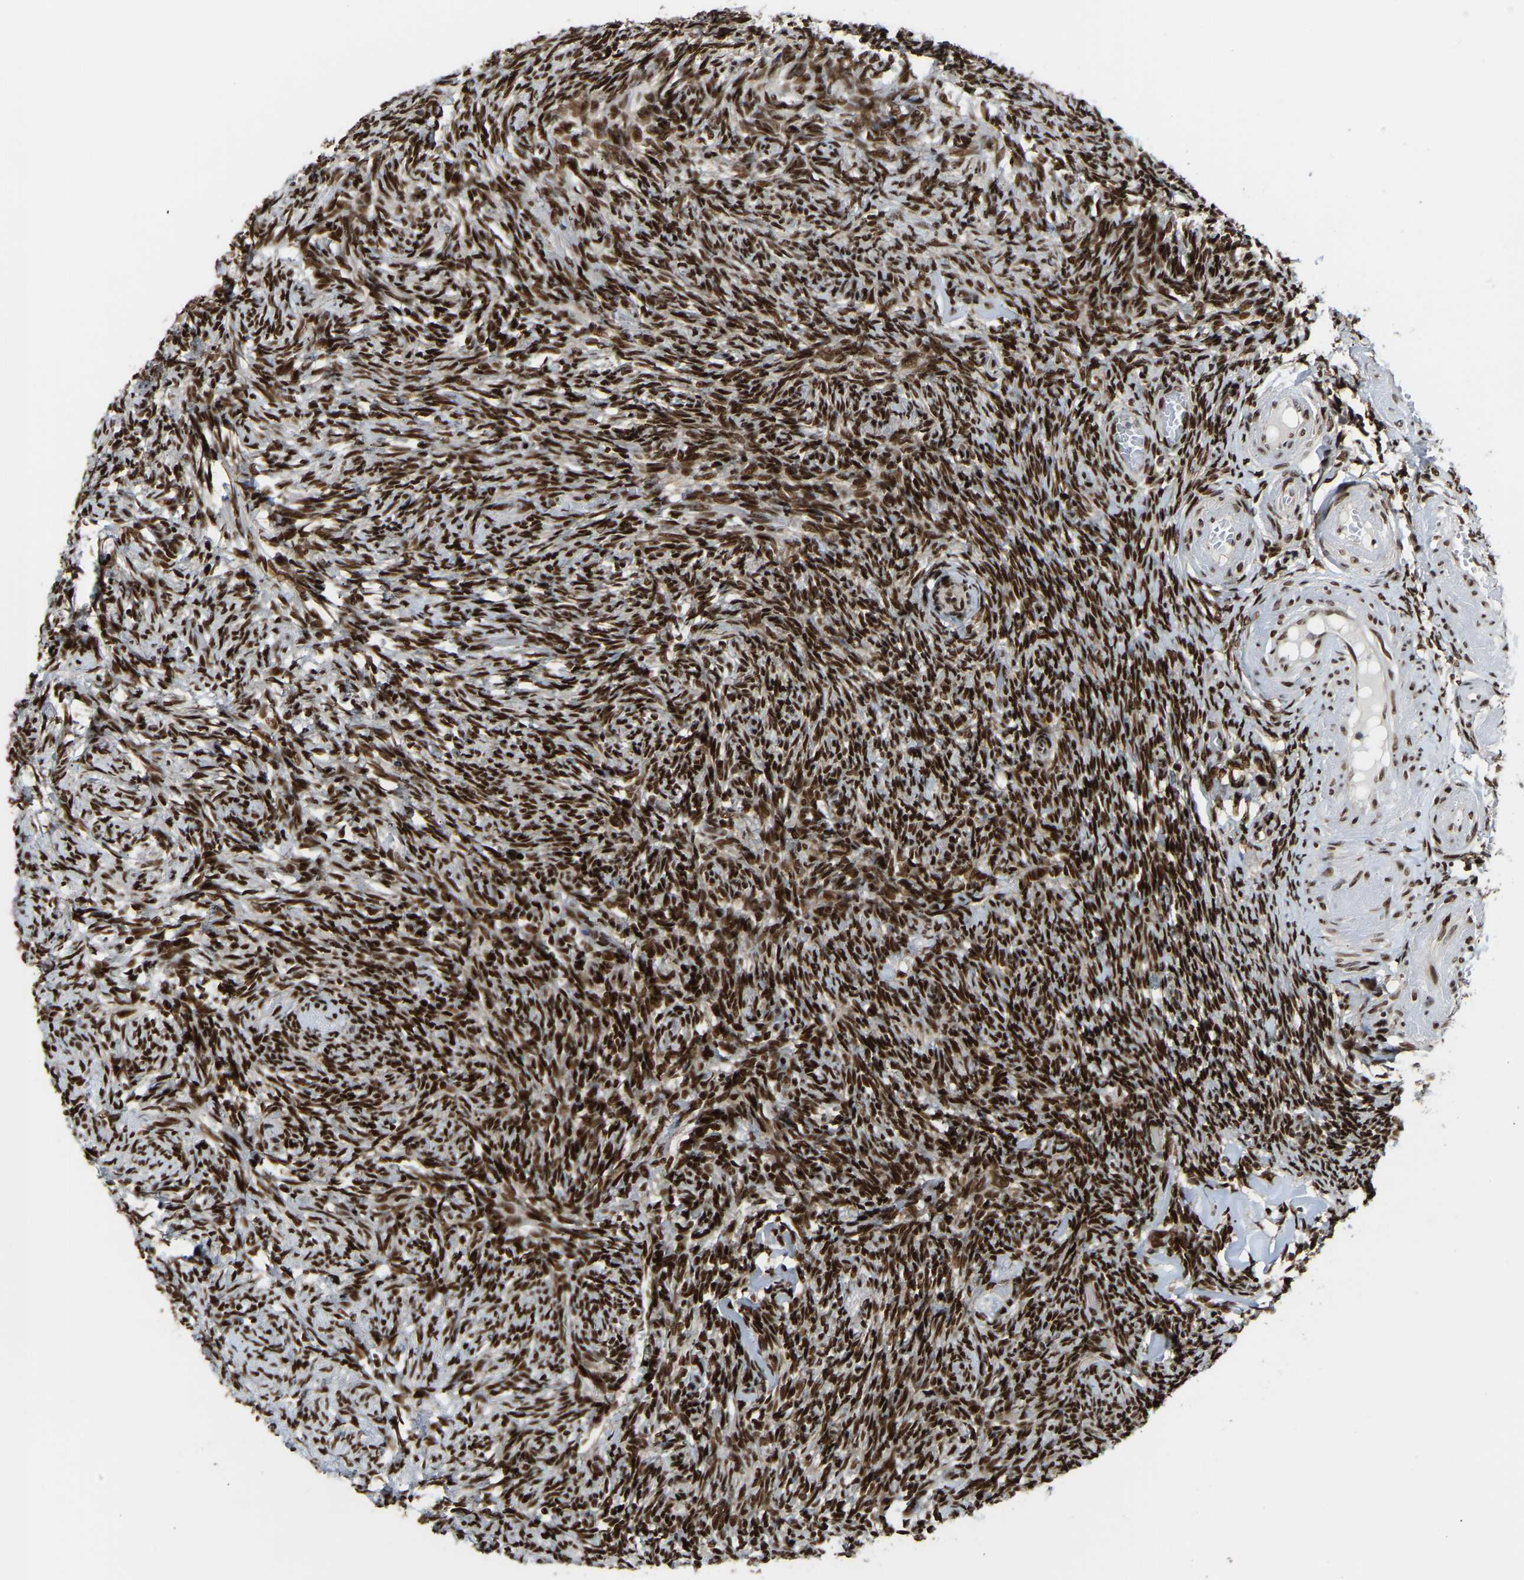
{"staining": {"intensity": "strong", "quantity": ">75%", "location": "nuclear"}, "tissue": "ovary", "cell_type": "Ovarian stroma cells", "image_type": "normal", "snomed": [{"axis": "morphology", "description": "Normal tissue, NOS"}, {"axis": "topography", "description": "Ovary"}], "caption": "Ovary stained with a protein marker exhibits strong staining in ovarian stroma cells.", "gene": "SSBP2", "patient": {"sex": "female", "age": 60}}